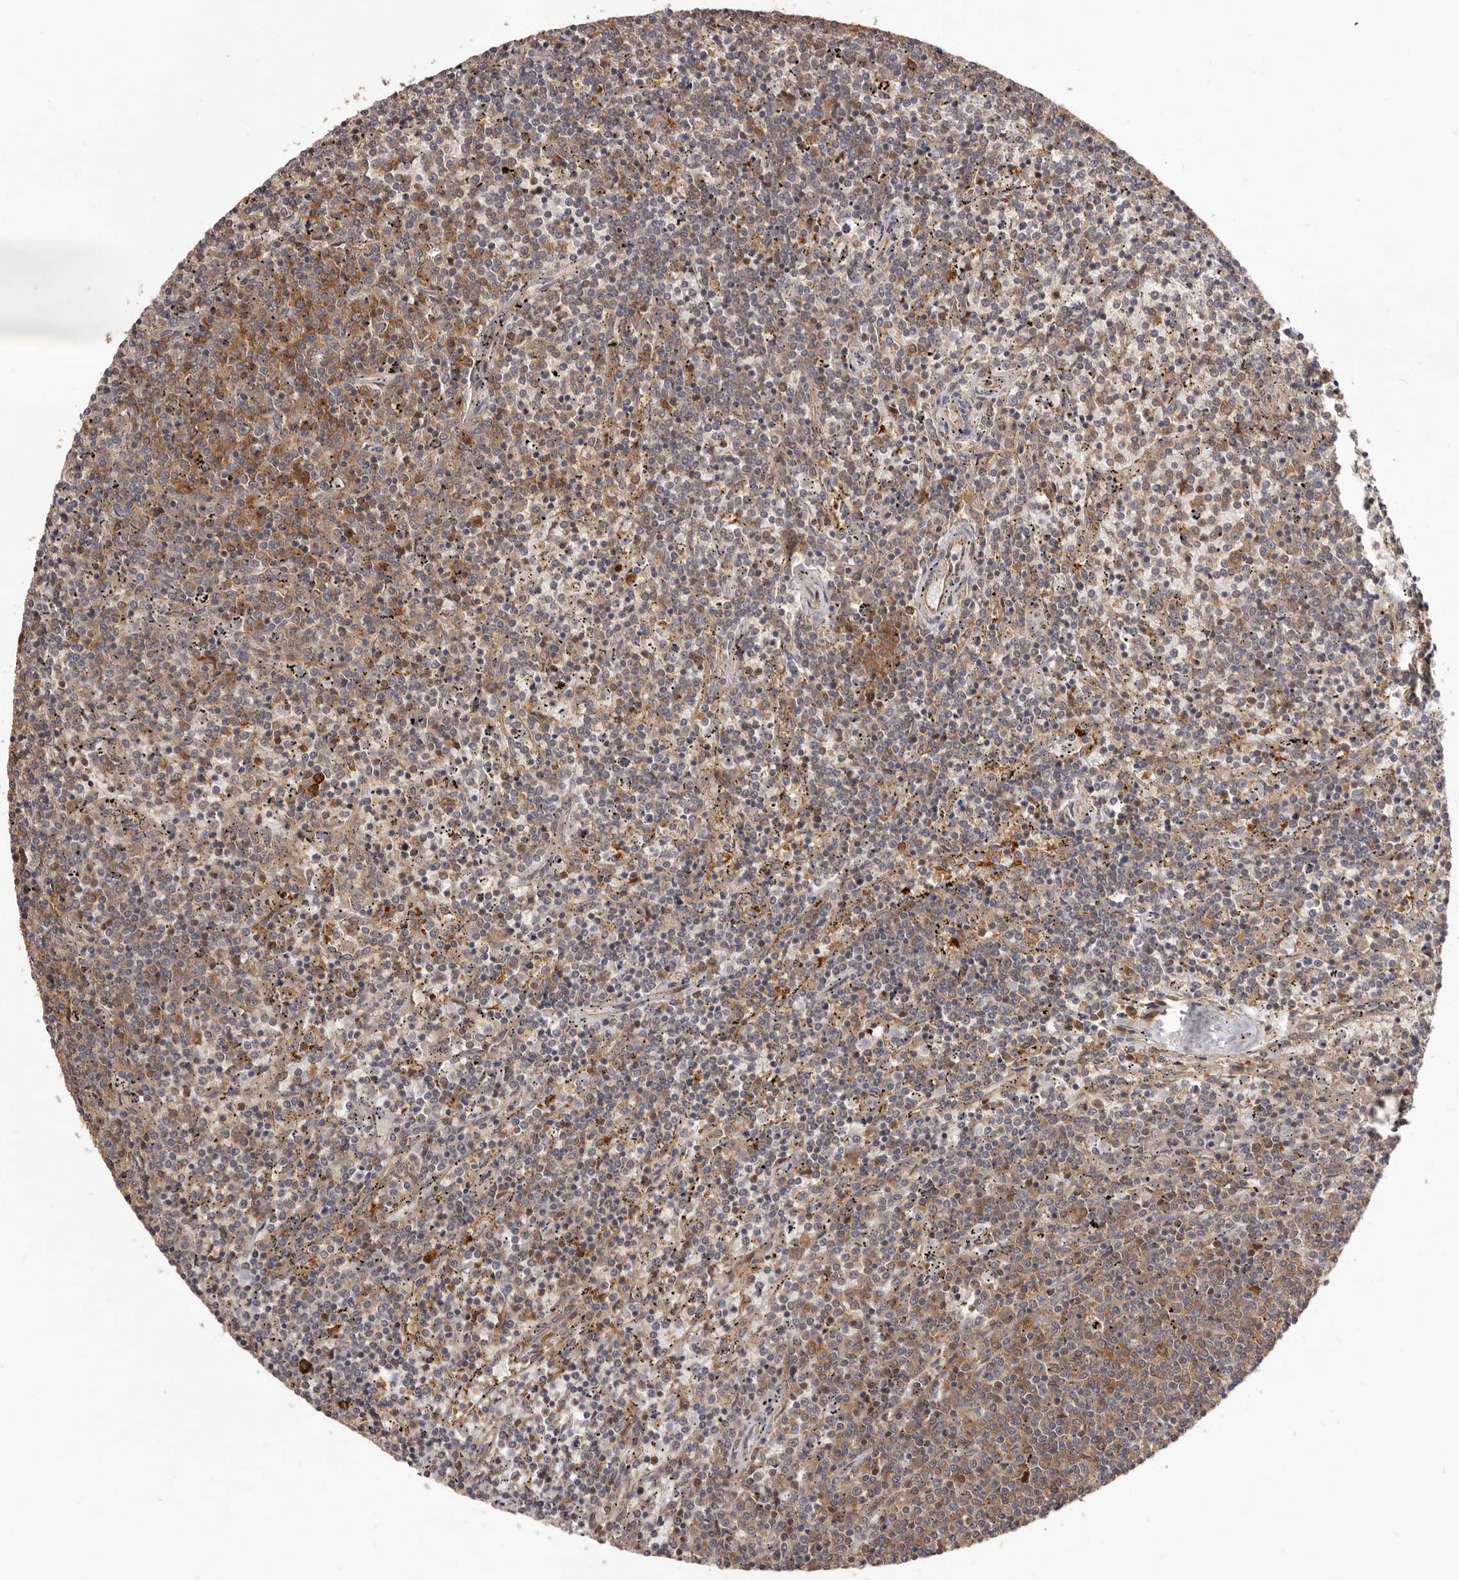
{"staining": {"intensity": "moderate", "quantity": "25%-75%", "location": "cytoplasmic/membranous"}, "tissue": "lymphoma", "cell_type": "Tumor cells", "image_type": "cancer", "snomed": [{"axis": "morphology", "description": "Malignant lymphoma, non-Hodgkin's type, Low grade"}, {"axis": "topography", "description": "Spleen"}], "caption": "The histopathology image demonstrates a brown stain indicating the presence of a protein in the cytoplasmic/membranous of tumor cells in low-grade malignant lymphoma, non-Hodgkin's type.", "gene": "HBS1L", "patient": {"sex": "female", "age": 50}}